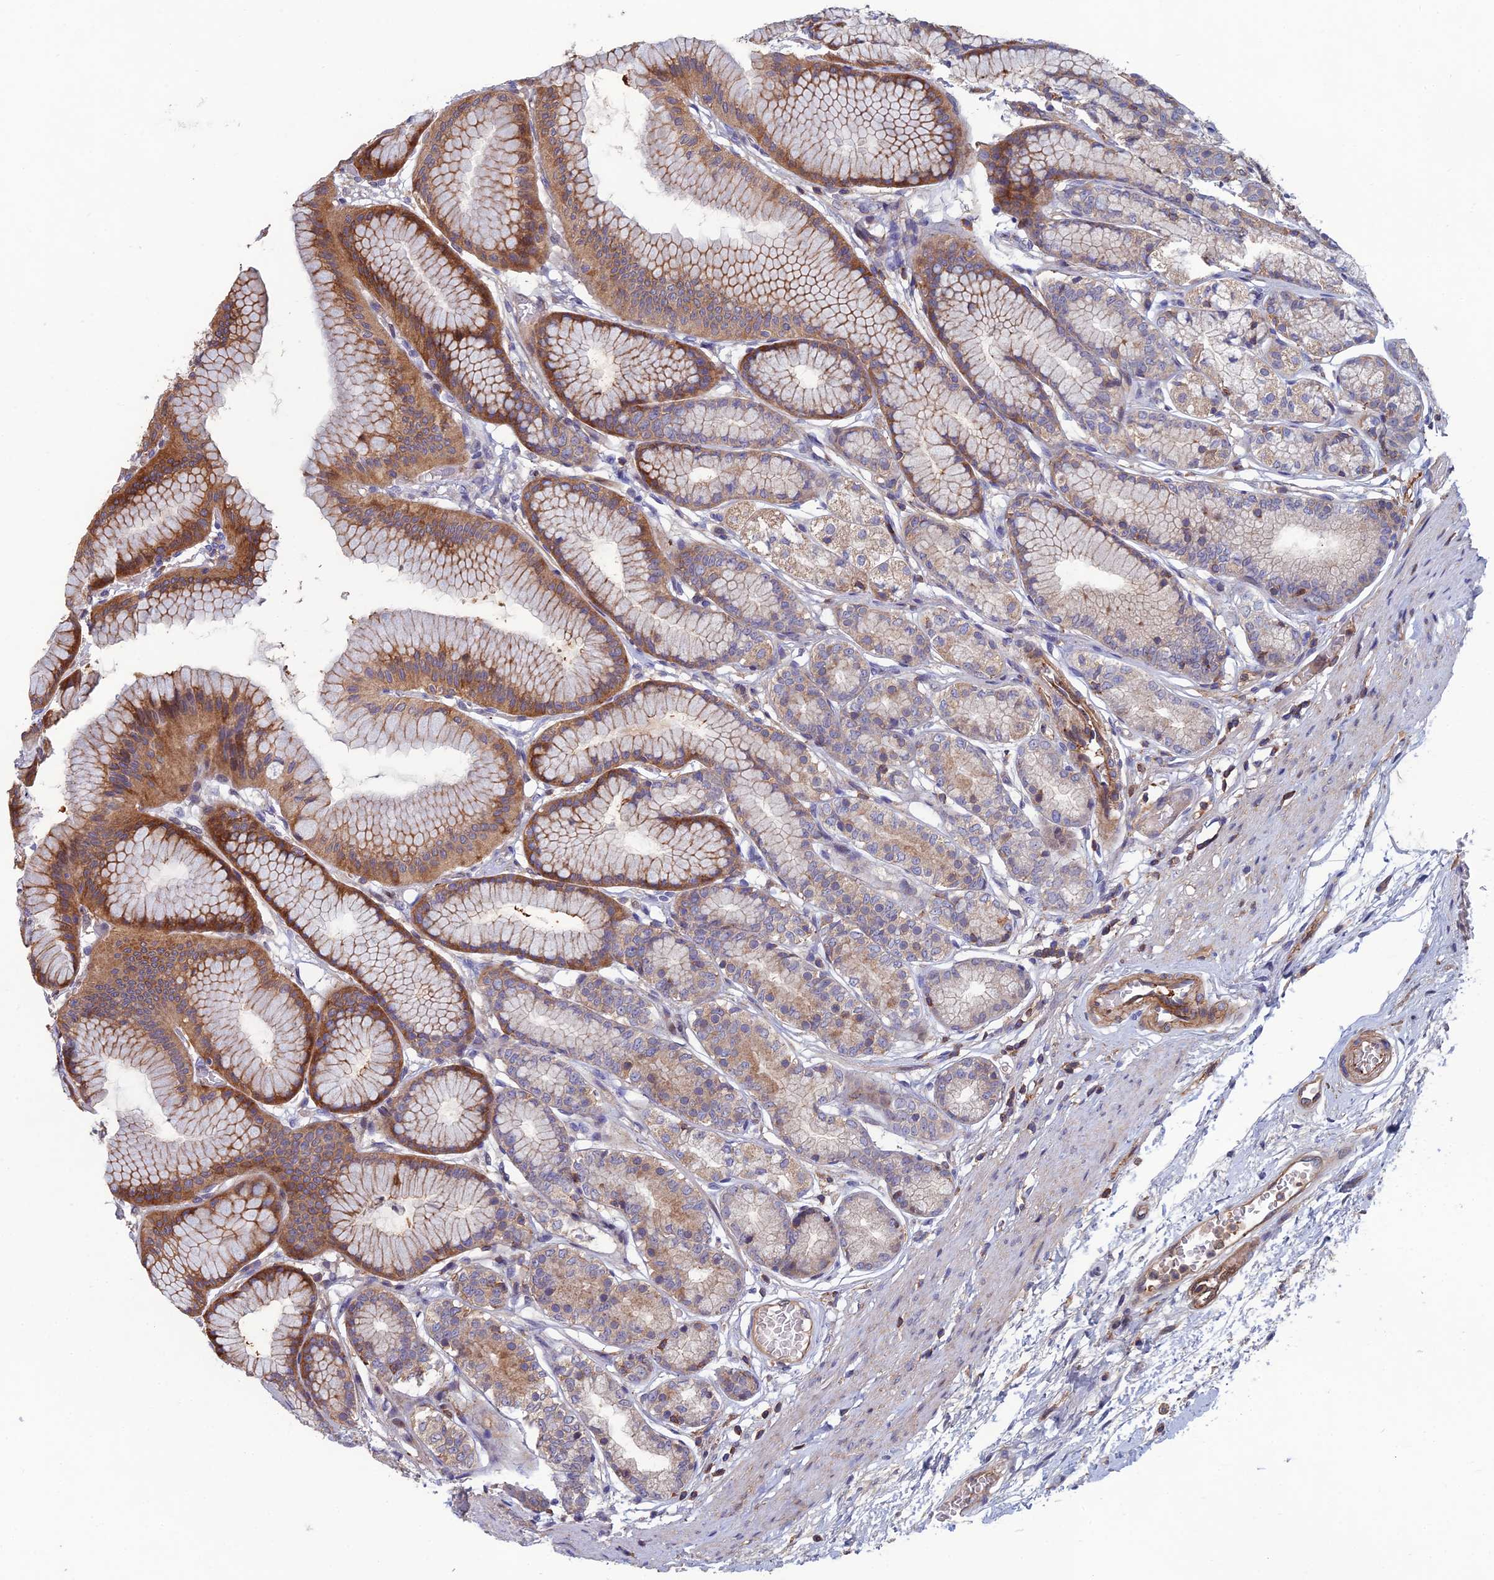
{"staining": {"intensity": "moderate", "quantity": ">75%", "location": "cytoplasmic/membranous"}, "tissue": "stomach", "cell_type": "Glandular cells", "image_type": "normal", "snomed": [{"axis": "morphology", "description": "Normal tissue, NOS"}, {"axis": "morphology", "description": "Adenocarcinoma, NOS"}, {"axis": "morphology", "description": "Adenocarcinoma, High grade"}, {"axis": "topography", "description": "Stomach, upper"}, {"axis": "topography", "description": "Stomach"}], "caption": "DAB (3,3'-diaminobenzidine) immunohistochemical staining of benign human stomach displays moderate cytoplasmic/membranous protein positivity in about >75% of glandular cells. The staining is performed using DAB brown chromogen to label protein expression. The nuclei are counter-stained blue using hematoxylin.", "gene": "C15orf62", "patient": {"sex": "female", "age": 65}}